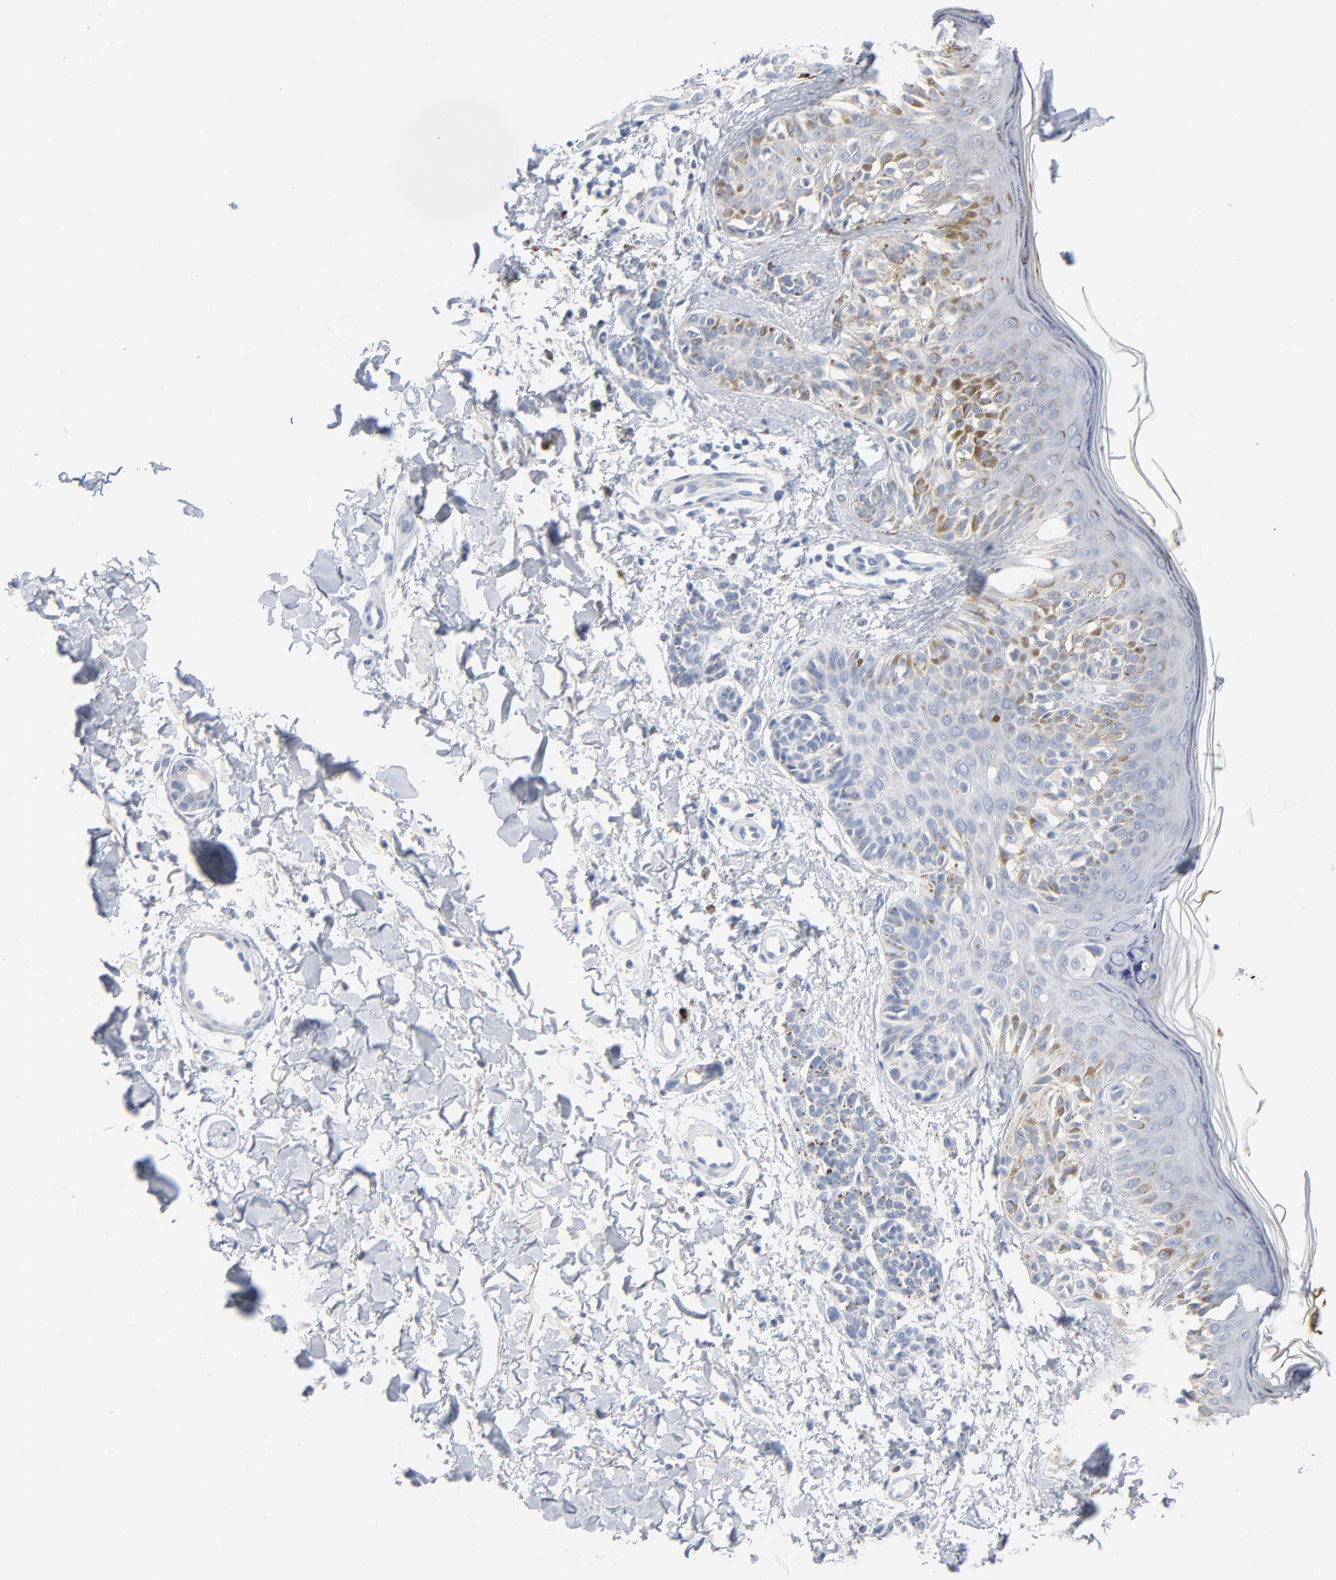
{"staining": {"intensity": "negative", "quantity": "none", "location": "none"}, "tissue": "melanoma", "cell_type": "Tumor cells", "image_type": "cancer", "snomed": [{"axis": "morphology", "description": "Normal tissue, NOS"}, {"axis": "morphology", "description": "Malignant melanoma, NOS"}, {"axis": "topography", "description": "Skin"}], "caption": "High magnification brightfield microscopy of malignant melanoma stained with DAB (3,3'-diaminobenzidine) (brown) and counterstained with hematoxylin (blue): tumor cells show no significant positivity. Nuclei are stained in blue.", "gene": "GZMB", "patient": {"sex": "male", "age": 83}}